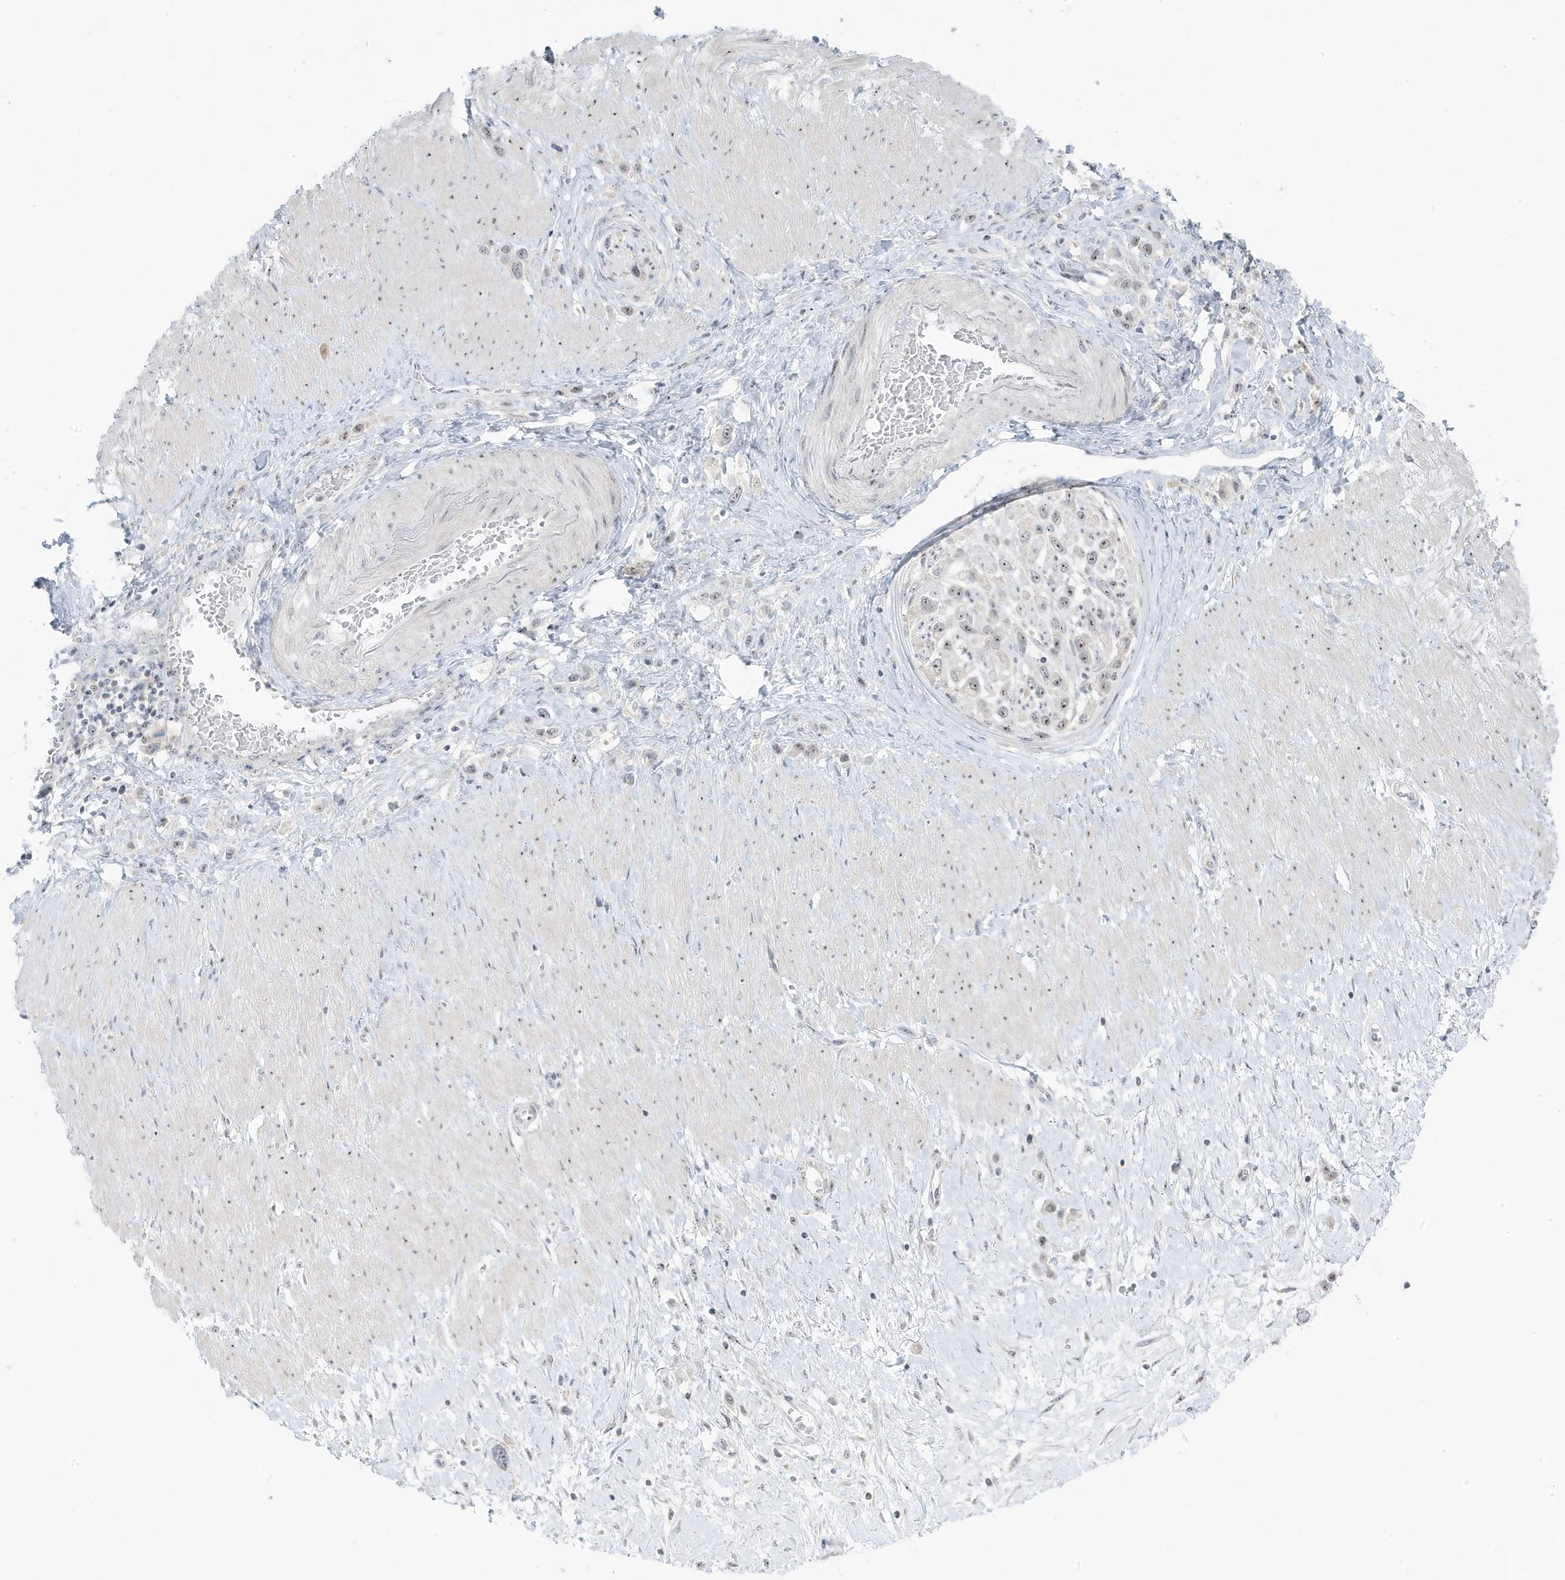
{"staining": {"intensity": "weak", "quantity": "25%-75%", "location": "nuclear"}, "tissue": "stomach cancer", "cell_type": "Tumor cells", "image_type": "cancer", "snomed": [{"axis": "morphology", "description": "Normal tissue, NOS"}, {"axis": "morphology", "description": "Adenocarcinoma, NOS"}, {"axis": "topography", "description": "Stomach, upper"}, {"axis": "topography", "description": "Stomach"}], "caption": "An IHC image of tumor tissue is shown. Protein staining in brown shows weak nuclear positivity in stomach adenocarcinoma within tumor cells. (brown staining indicates protein expression, while blue staining denotes nuclei).", "gene": "TSEN15", "patient": {"sex": "female", "age": 65}}